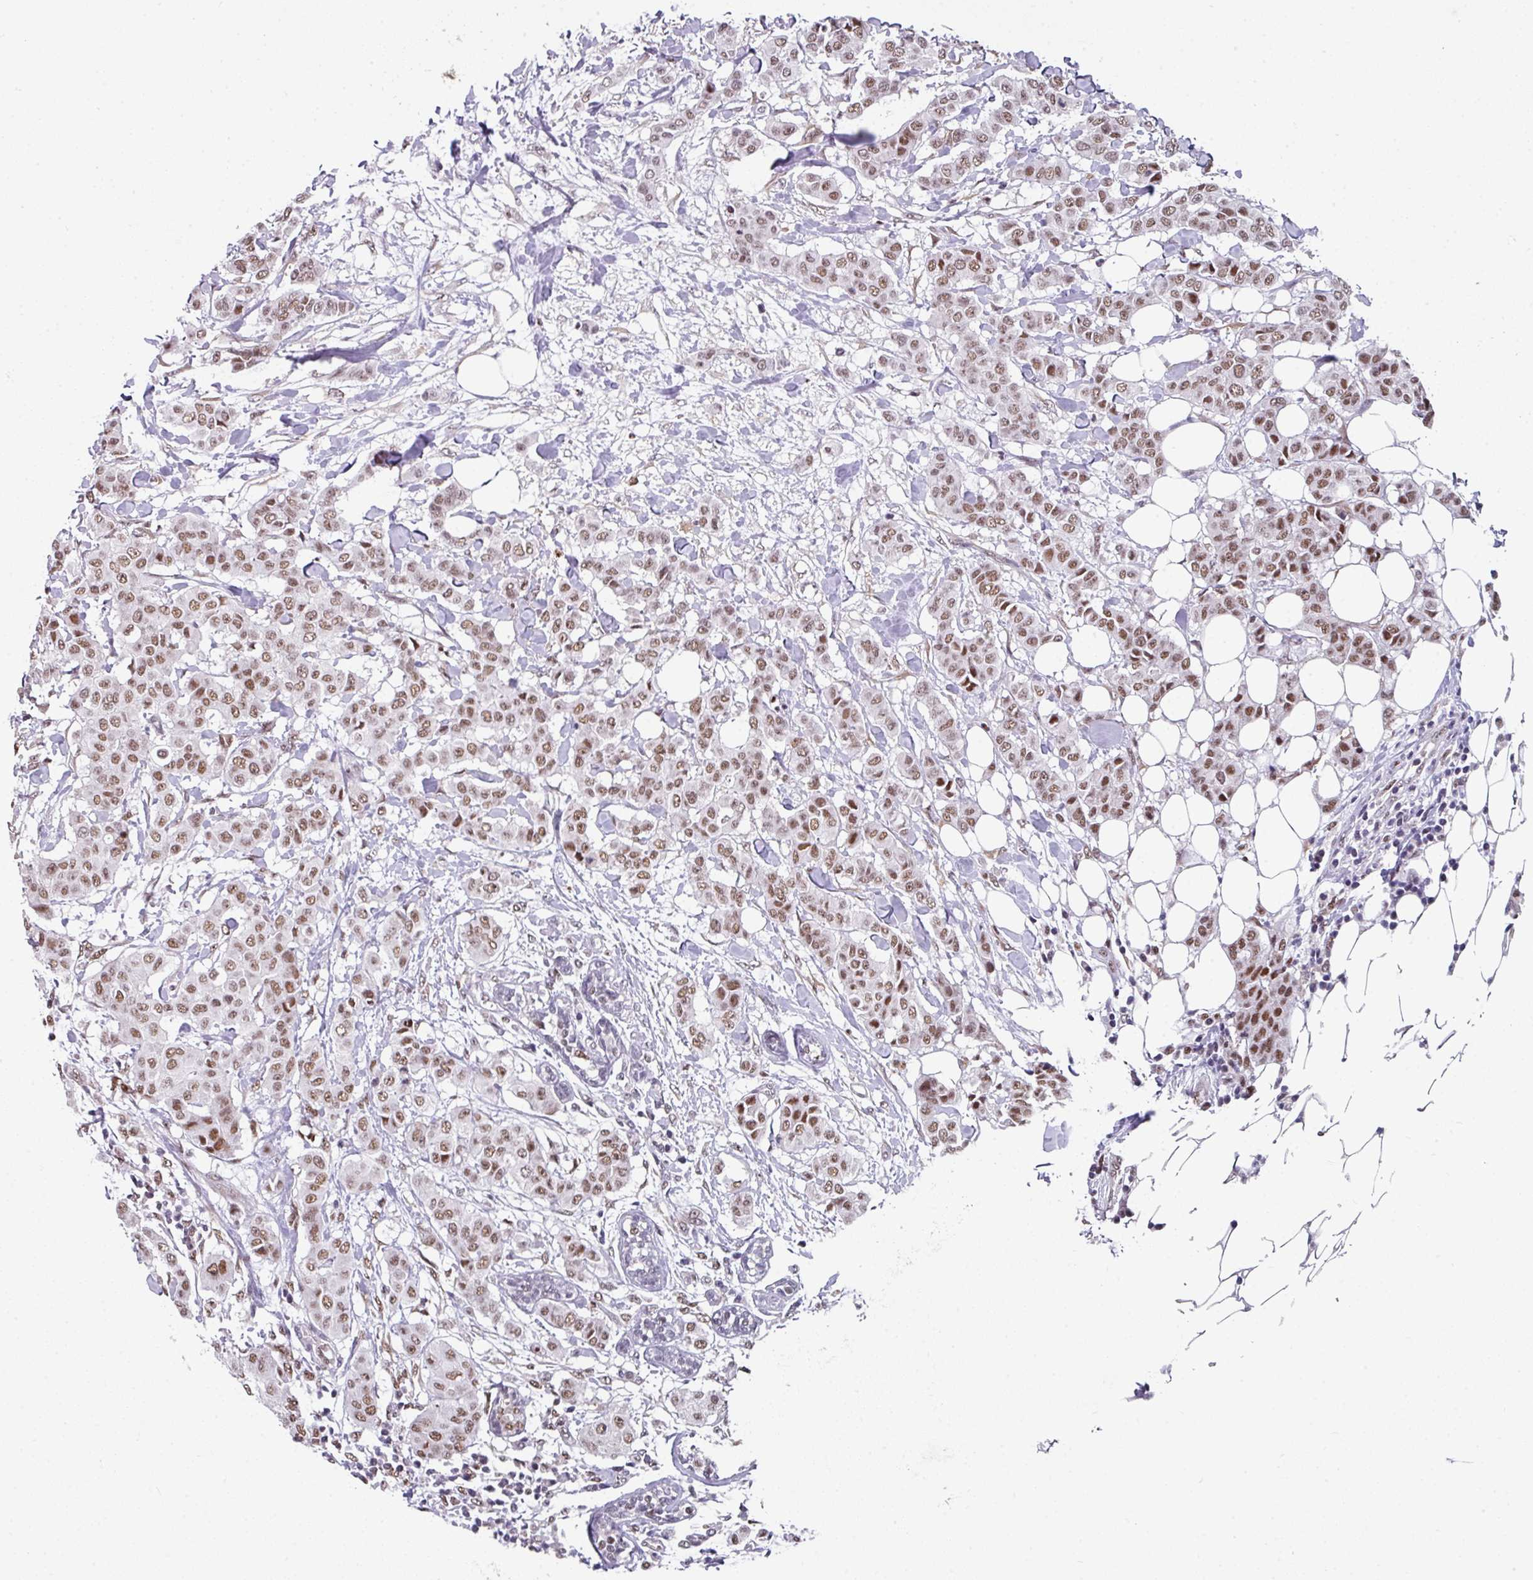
{"staining": {"intensity": "moderate", "quantity": ">75%", "location": "nuclear"}, "tissue": "breast cancer", "cell_type": "Tumor cells", "image_type": "cancer", "snomed": [{"axis": "morphology", "description": "Duct carcinoma"}, {"axis": "topography", "description": "Breast"}], "caption": "Breast infiltrating ductal carcinoma stained with DAB (3,3'-diaminobenzidine) IHC demonstrates medium levels of moderate nuclear positivity in approximately >75% of tumor cells.", "gene": "RAD50", "patient": {"sex": "female", "age": 40}}